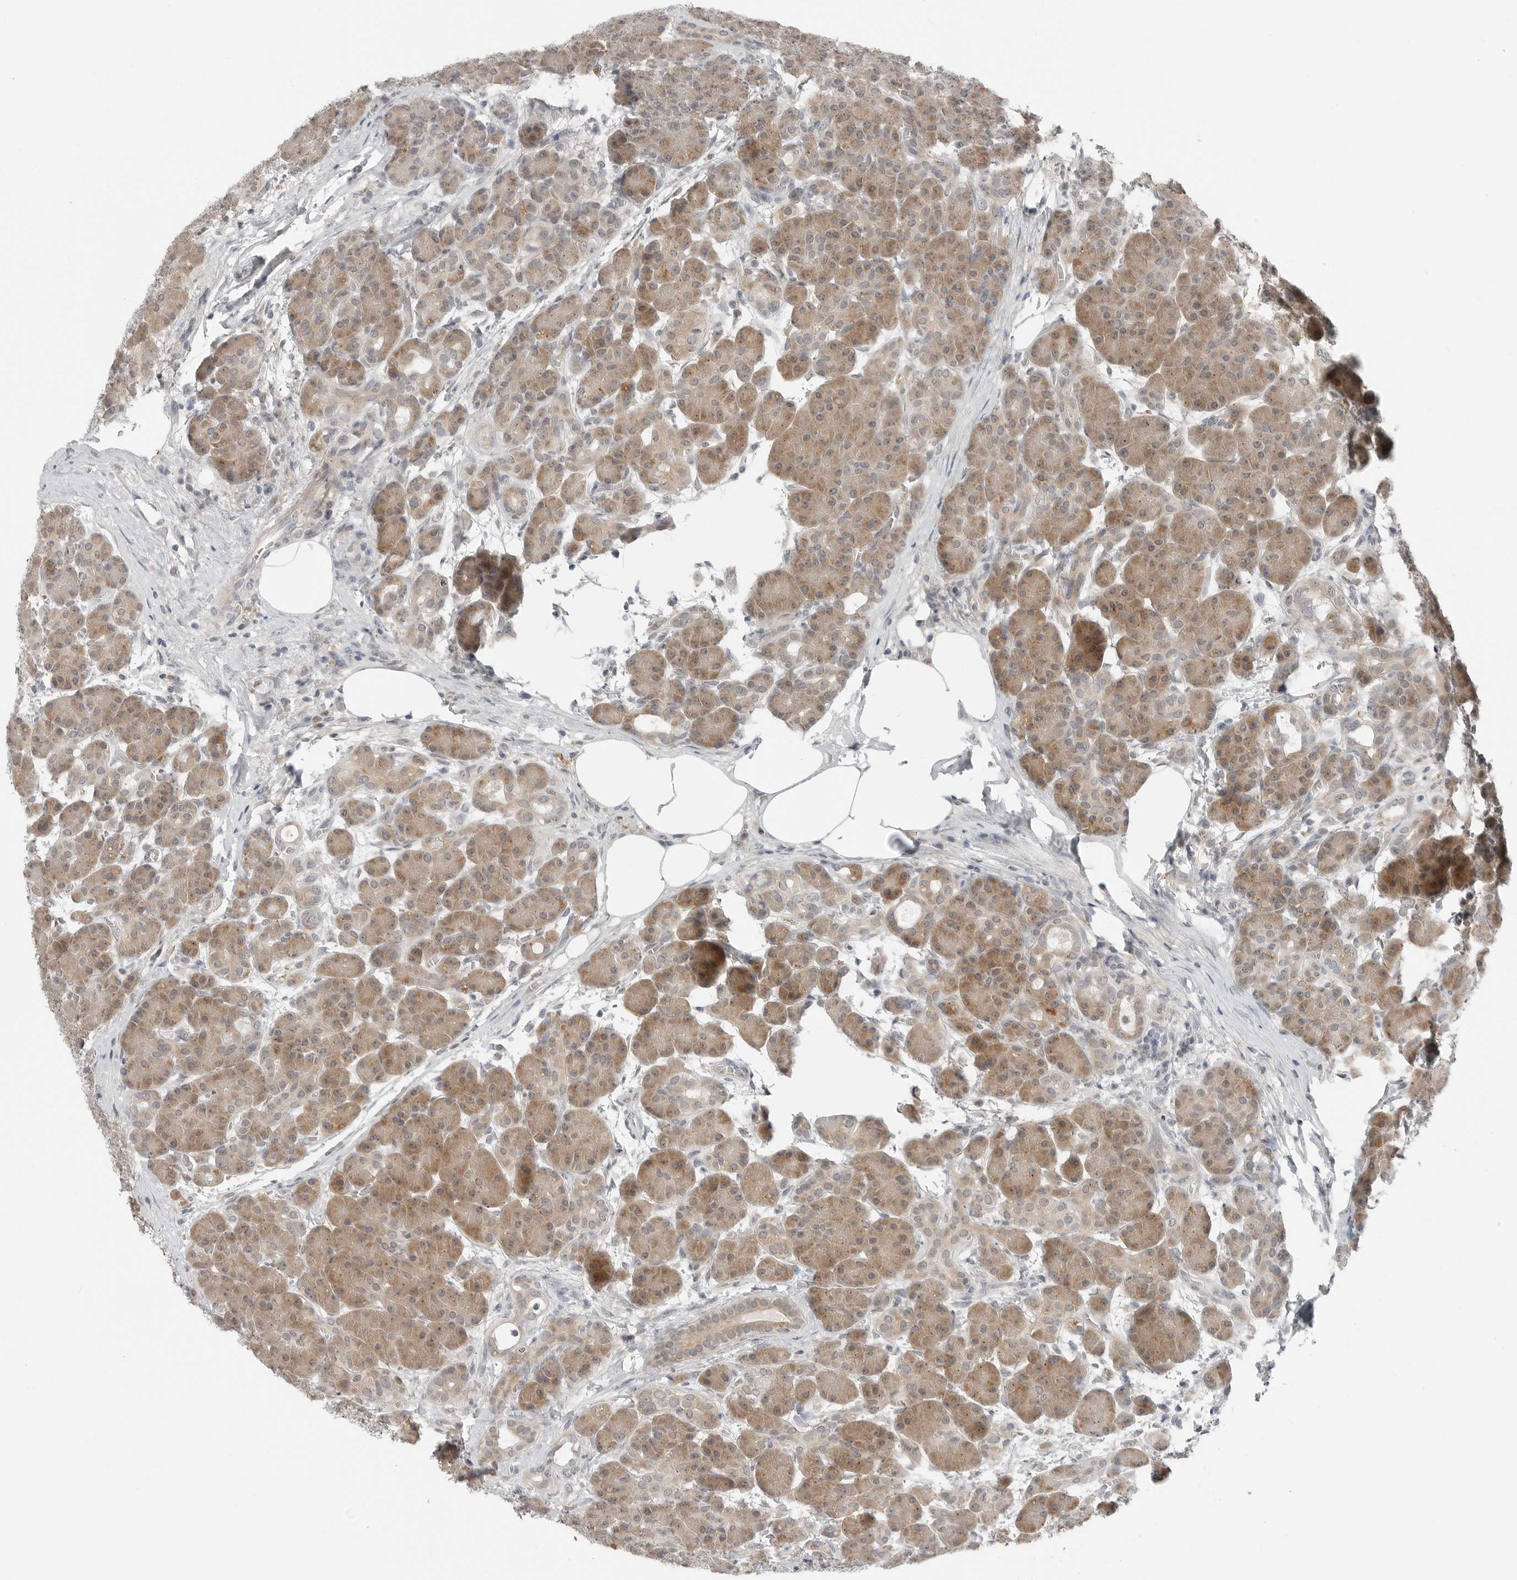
{"staining": {"intensity": "moderate", "quantity": ">75%", "location": "cytoplasmic/membranous"}, "tissue": "pancreas", "cell_type": "Exocrine glandular cells", "image_type": "normal", "snomed": [{"axis": "morphology", "description": "Normal tissue, NOS"}, {"axis": "topography", "description": "Pancreas"}], "caption": "Pancreas was stained to show a protein in brown. There is medium levels of moderate cytoplasmic/membranous positivity in about >75% of exocrine glandular cells. (DAB = brown stain, brightfield microscopy at high magnification).", "gene": "FCRLB", "patient": {"sex": "male", "age": 63}}